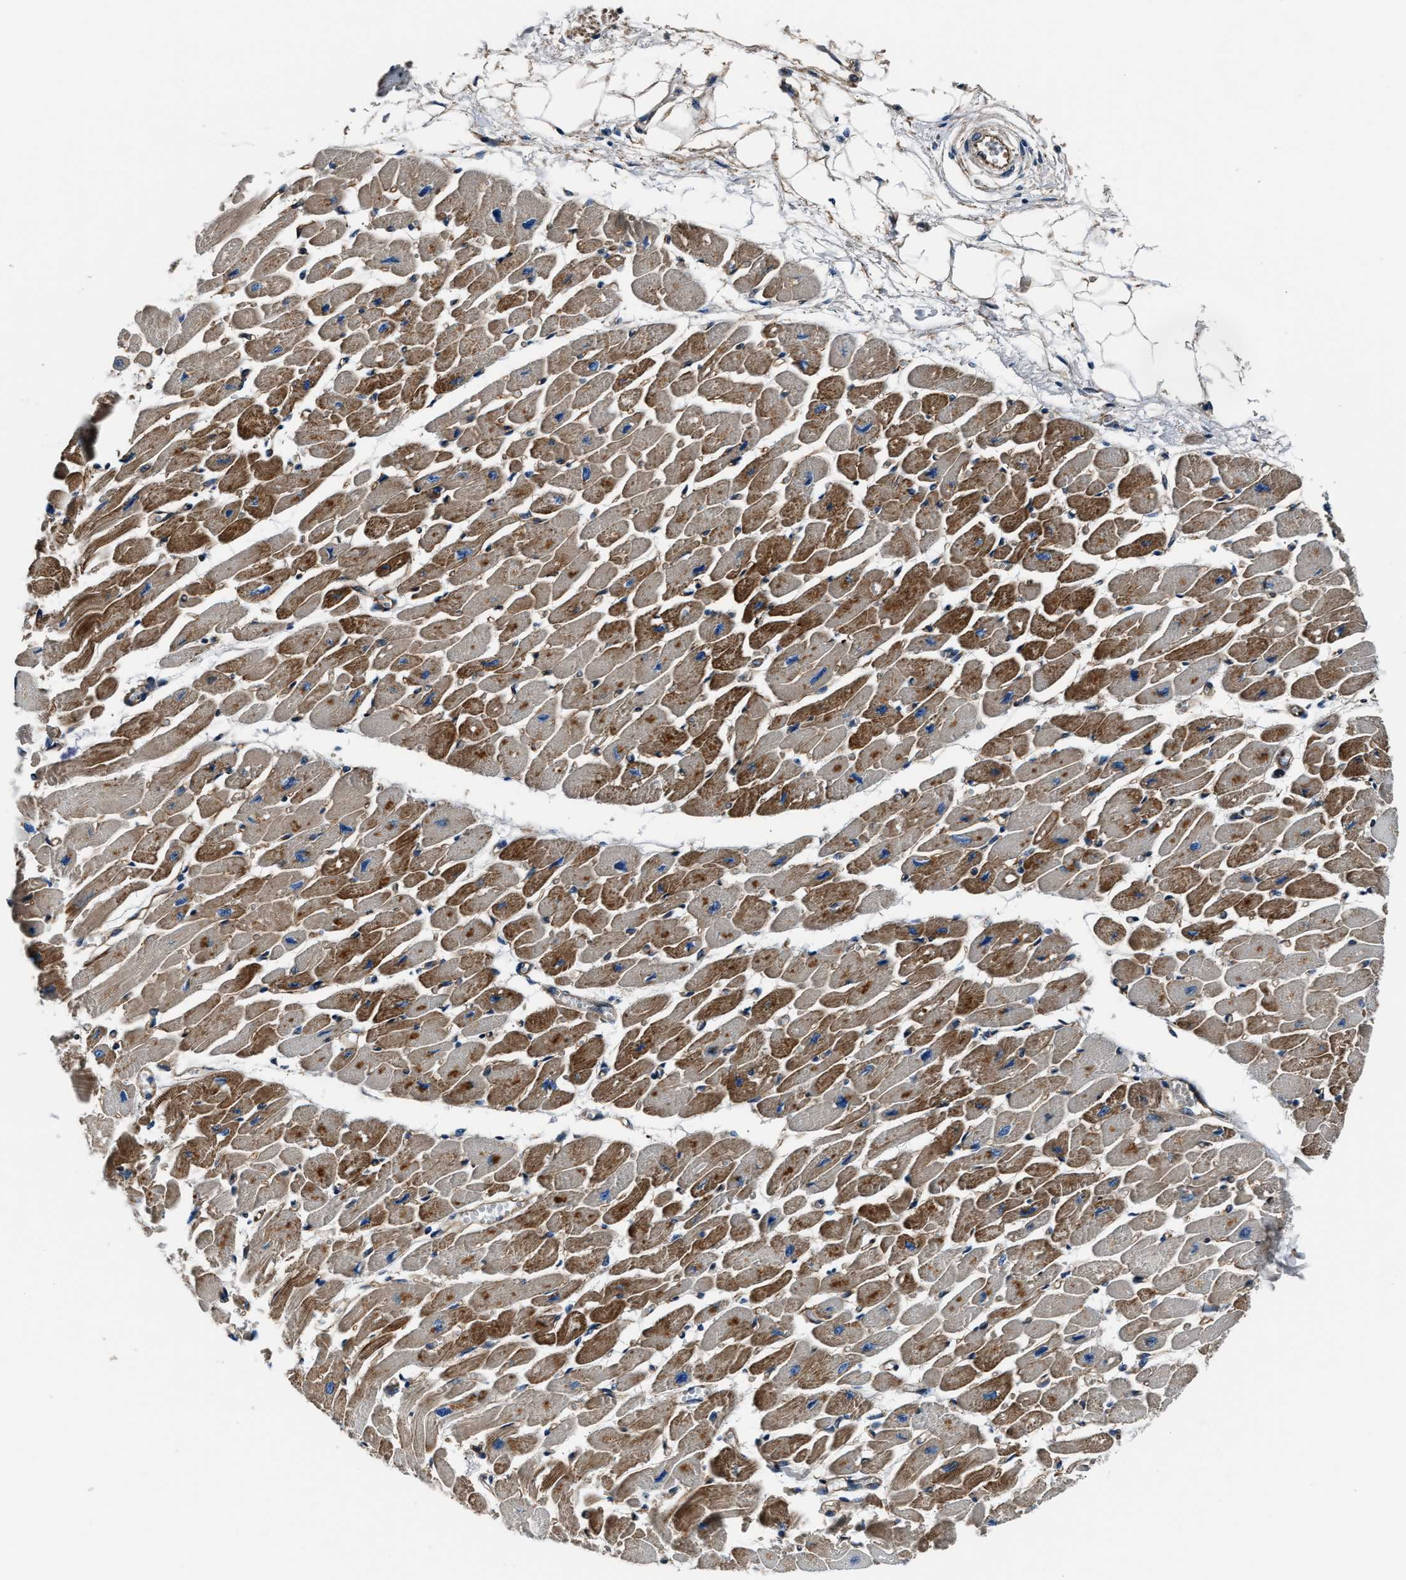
{"staining": {"intensity": "moderate", "quantity": ">75%", "location": "cytoplasmic/membranous"}, "tissue": "heart muscle", "cell_type": "Cardiomyocytes", "image_type": "normal", "snomed": [{"axis": "morphology", "description": "Normal tissue, NOS"}, {"axis": "topography", "description": "Heart"}], "caption": "About >75% of cardiomyocytes in normal heart muscle show moderate cytoplasmic/membranous protein positivity as visualized by brown immunohistochemical staining.", "gene": "ENSG00000281039", "patient": {"sex": "female", "age": 54}}